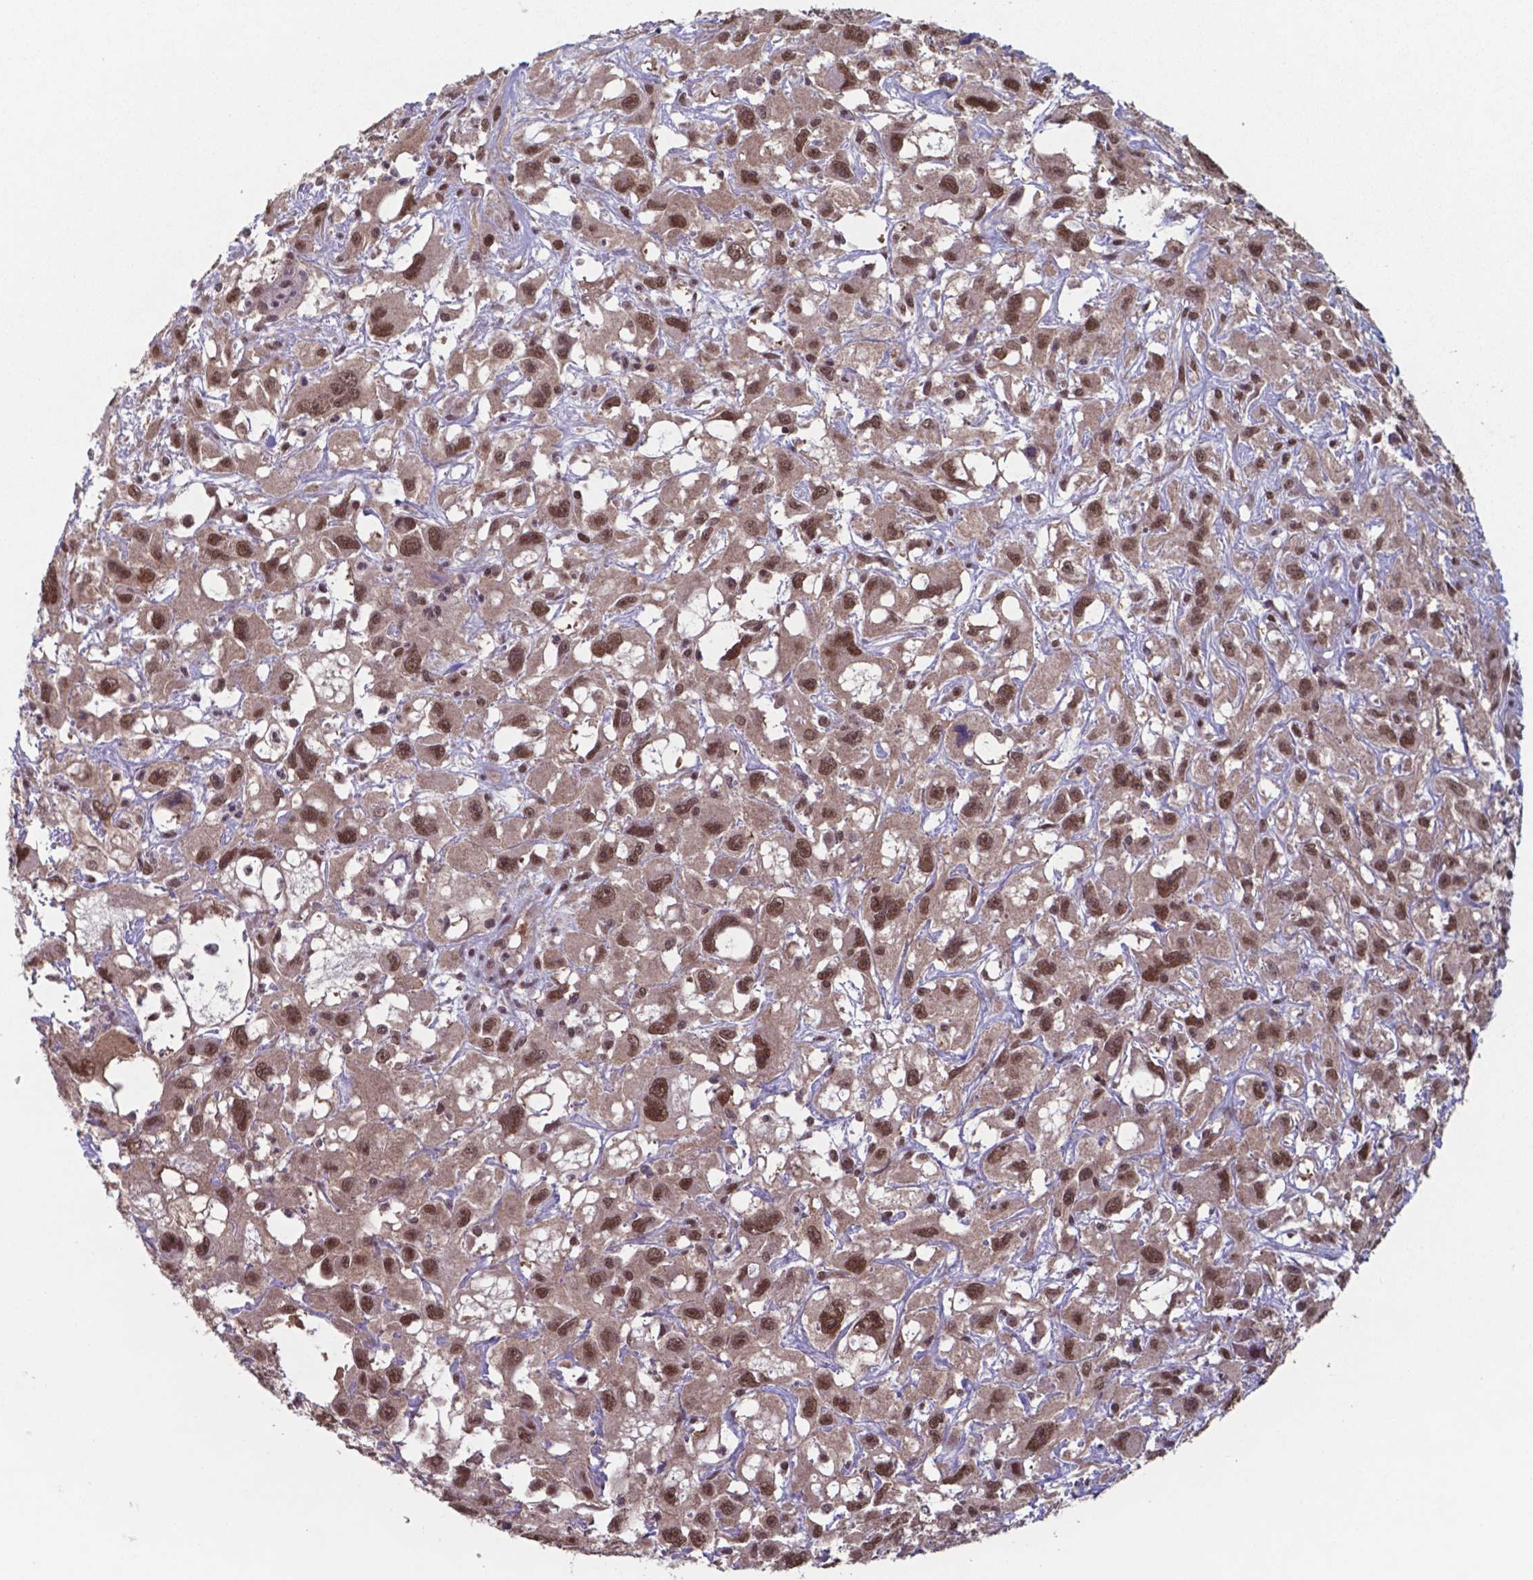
{"staining": {"intensity": "strong", "quantity": ">75%", "location": "nuclear"}, "tissue": "head and neck cancer", "cell_type": "Tumor cells", "image_type": "cancer", "snomed": [{"axis": "morphology", "description": "Squamous cell carcinoma, NOS"}, {"axis": "morphology", "description": "Squamous cell carcinoma, metastatic, NOS"}, {"axis": "topography", "description": "Oral tissue"}, {"axis": "topography", "description": "Head-Neck"}], "caption": "Strong nuclear expression for a protein is identified in approximately >75% of tumor cells of metastatic squamous cell carcinoma (head and neck) using immunohistochemistry.", "gene": "UBA1", "patient": {"sex": "female", "age": 85}}